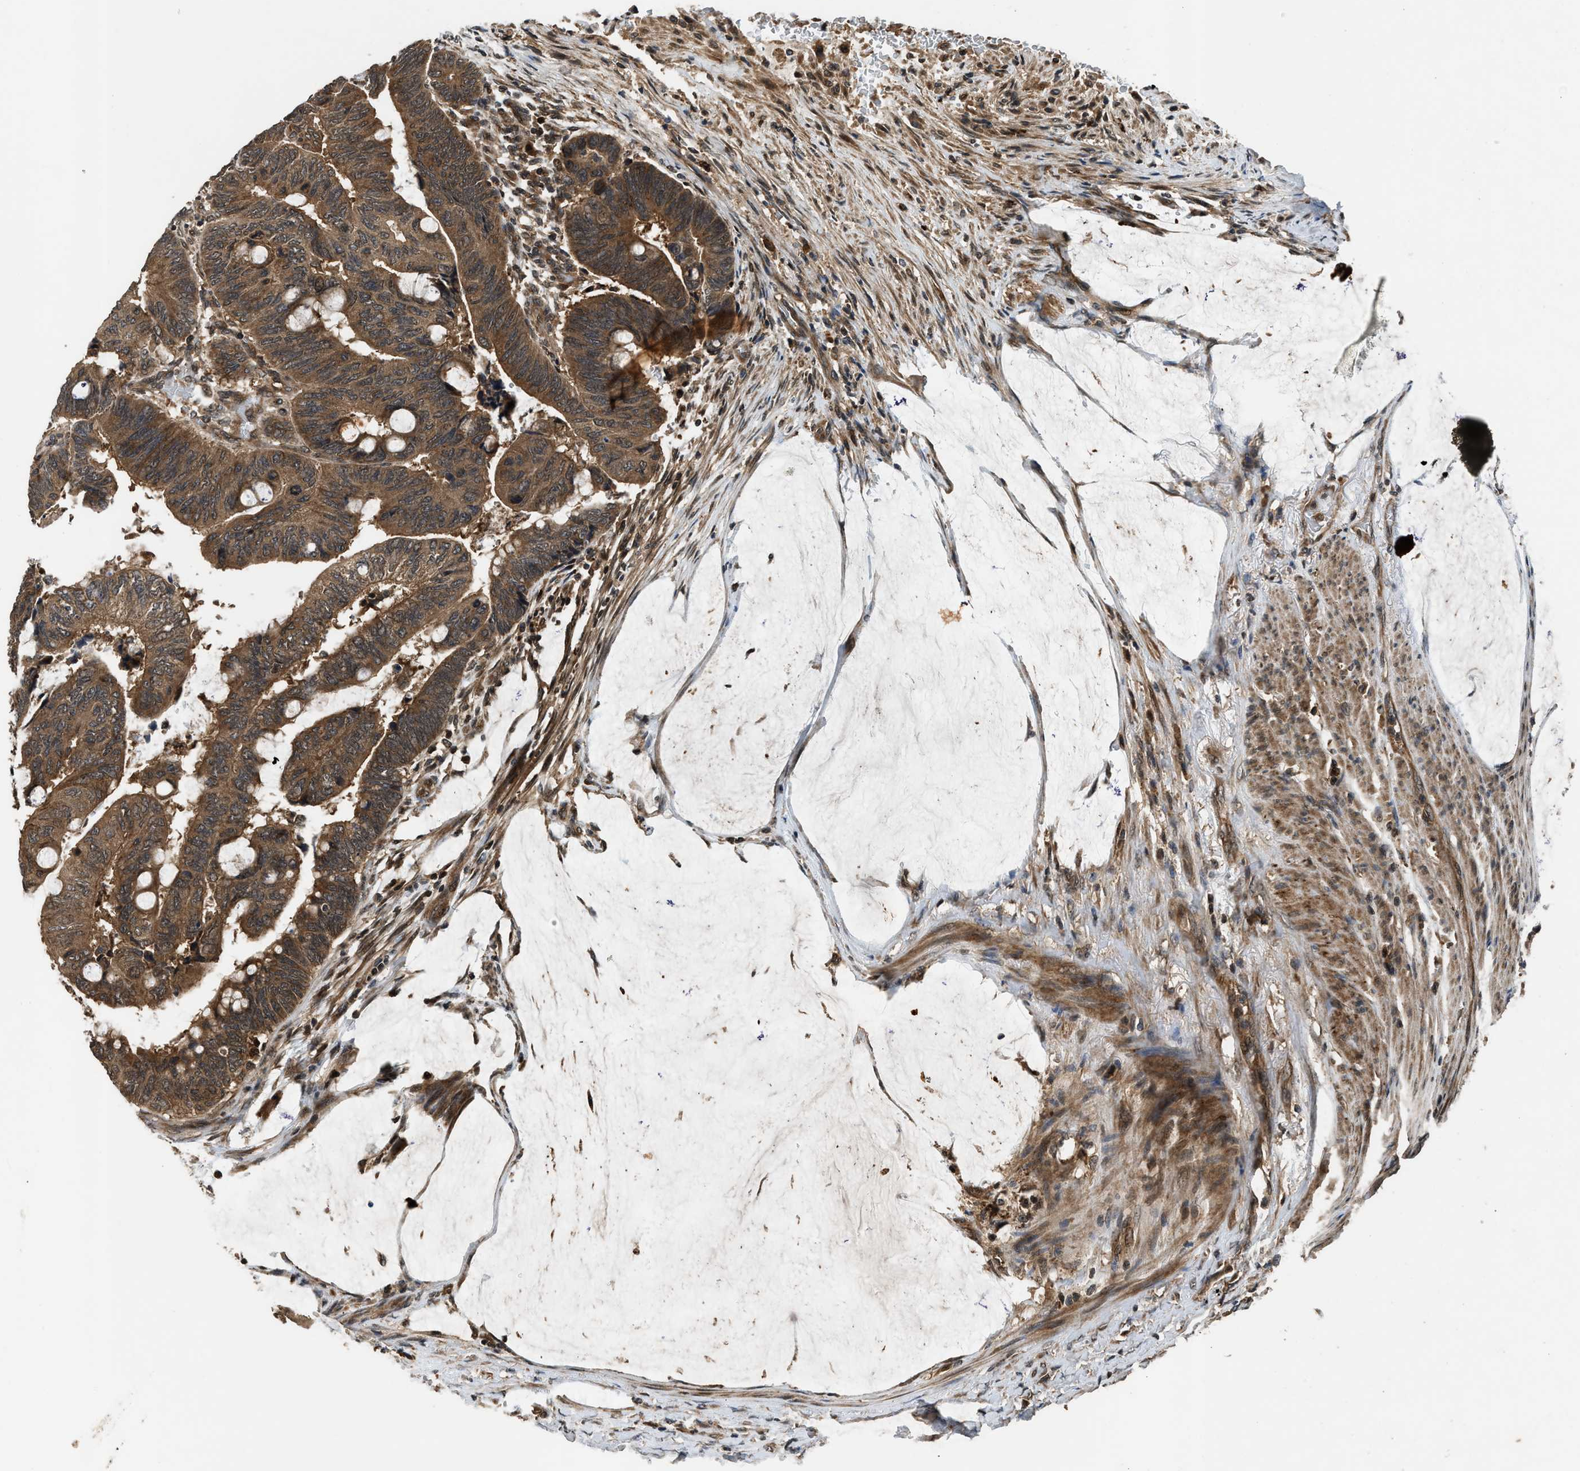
{"staining": {"intensity": "moderate", "quantity": ">75%", "location": "cytoplasmic/membranous"}, "tissue": "colorectal cancer", "cell_type": "Tumor cells", "image_type": "cancer", "snomed": [{"axis": "morphology", "description": "Normal tissue, NOS"}, {"axis": "morphology", "description": "Adenocarcinoma, NOS"}, {"axis": "topography", "description": "Rectum"}, {"axis": "topography", "description": "Peripheral nerve tissue"}], "caption": "Immunohistochemistry (DAB) staining of human colorectal cancer reveals moderate cytoplasmic/membranous protein expression in about >75% of tumor cells.", "gene": "RPS6KB1", "patient": {"sex": "male", "age": 92}}